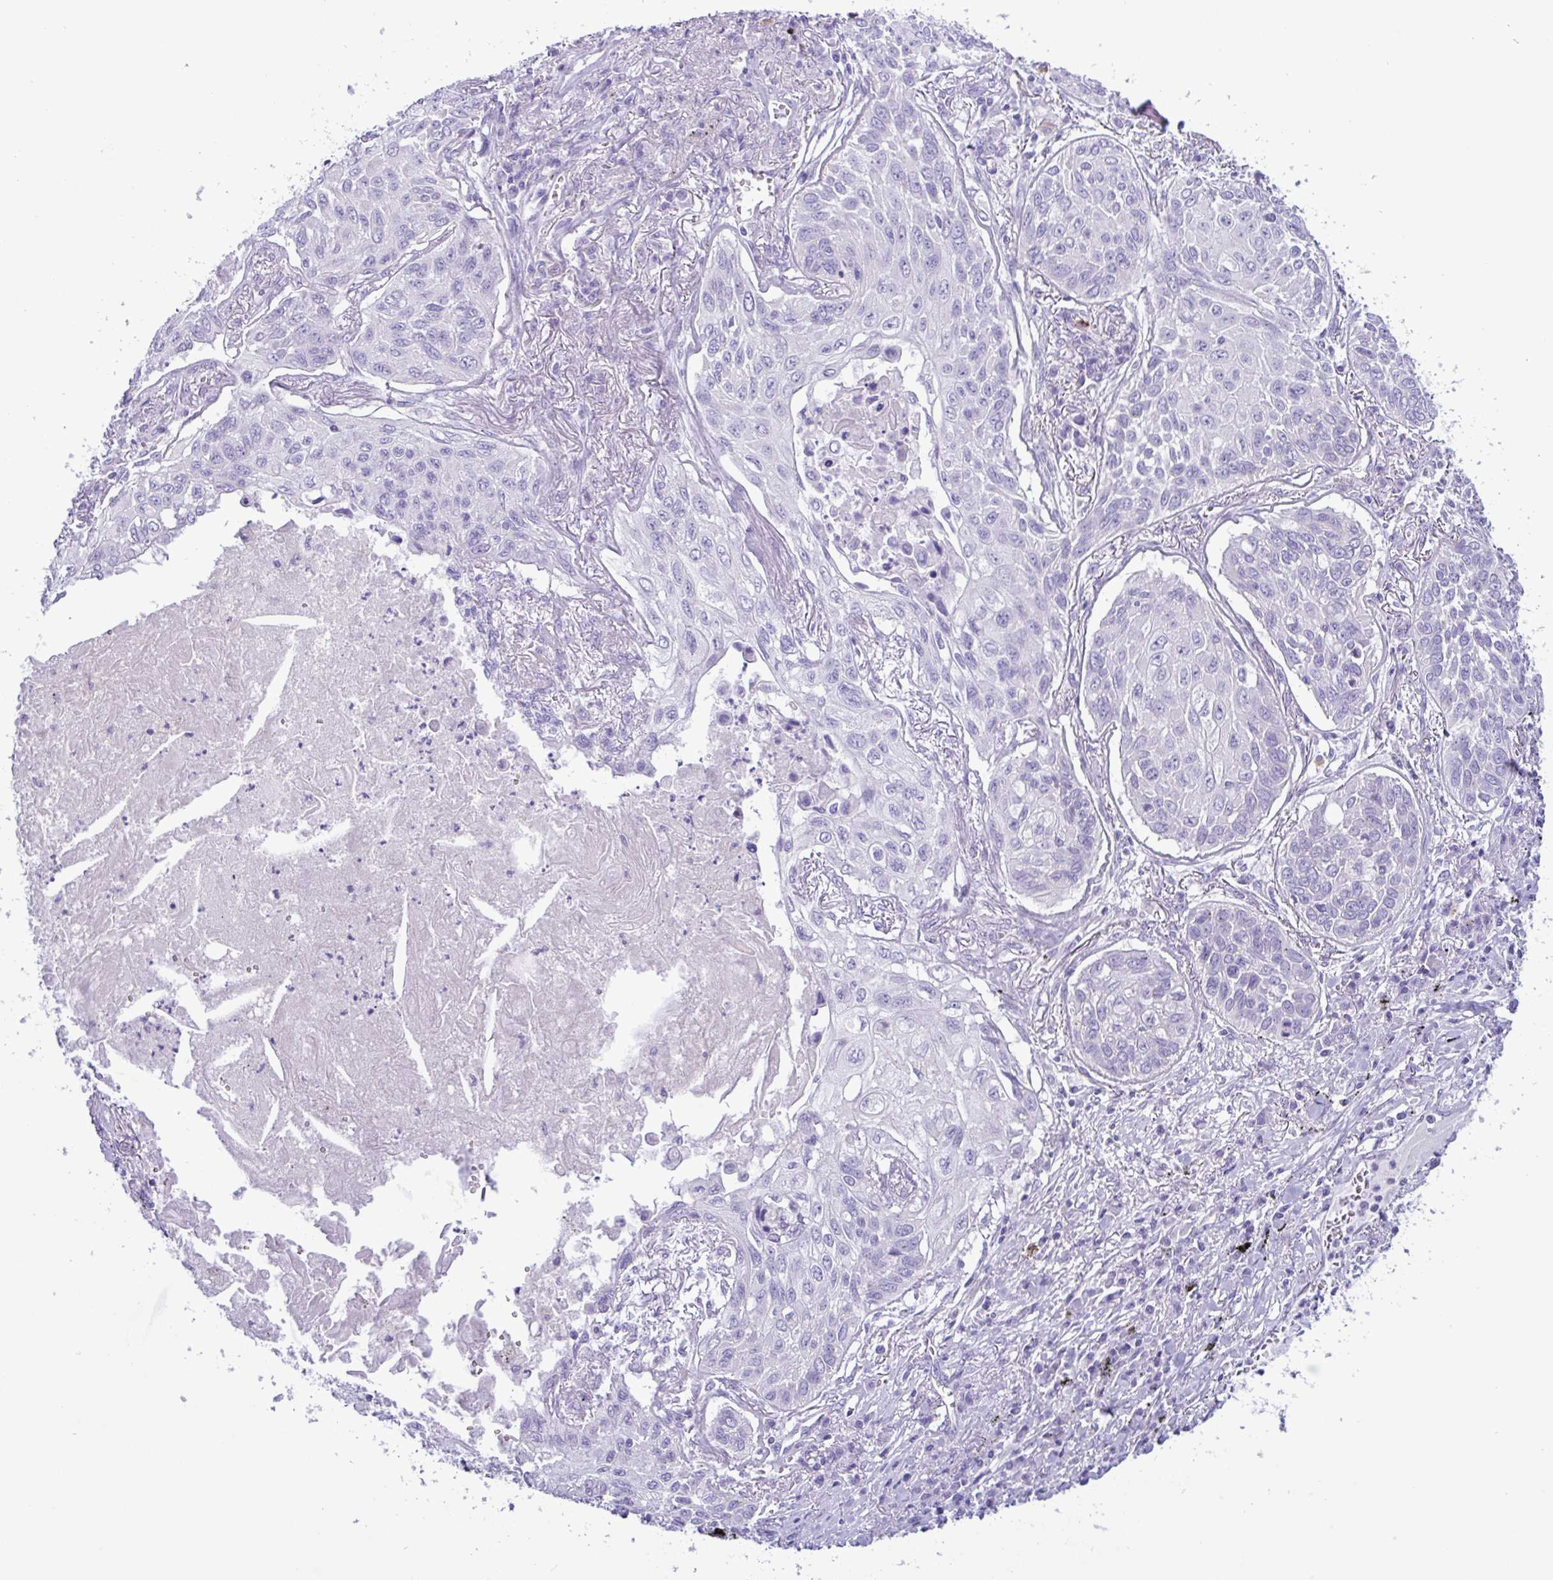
{"staining": {"intensity": "negative", "quantity": "none", "location": "none"}, "tissue": "lung cancer", "cell_type": "Tumor cells", "image_type": "cancer", "snomed": [{"axis": "morphology", "description": "Squamous cell carcinoma, NOS"}, {"axis": "topography", "description": "Lung"}], "caption": "Tumor cells are negative for brown protein staining in squamous cell carcinoma (lung). Brightfield microscopy of immunohistochemistry stained with DAB (brown) and hematoxylin (blue), captured at high magnification.", "gene": "SREBF1", "patient": {"sex": "male", "age": 75}}